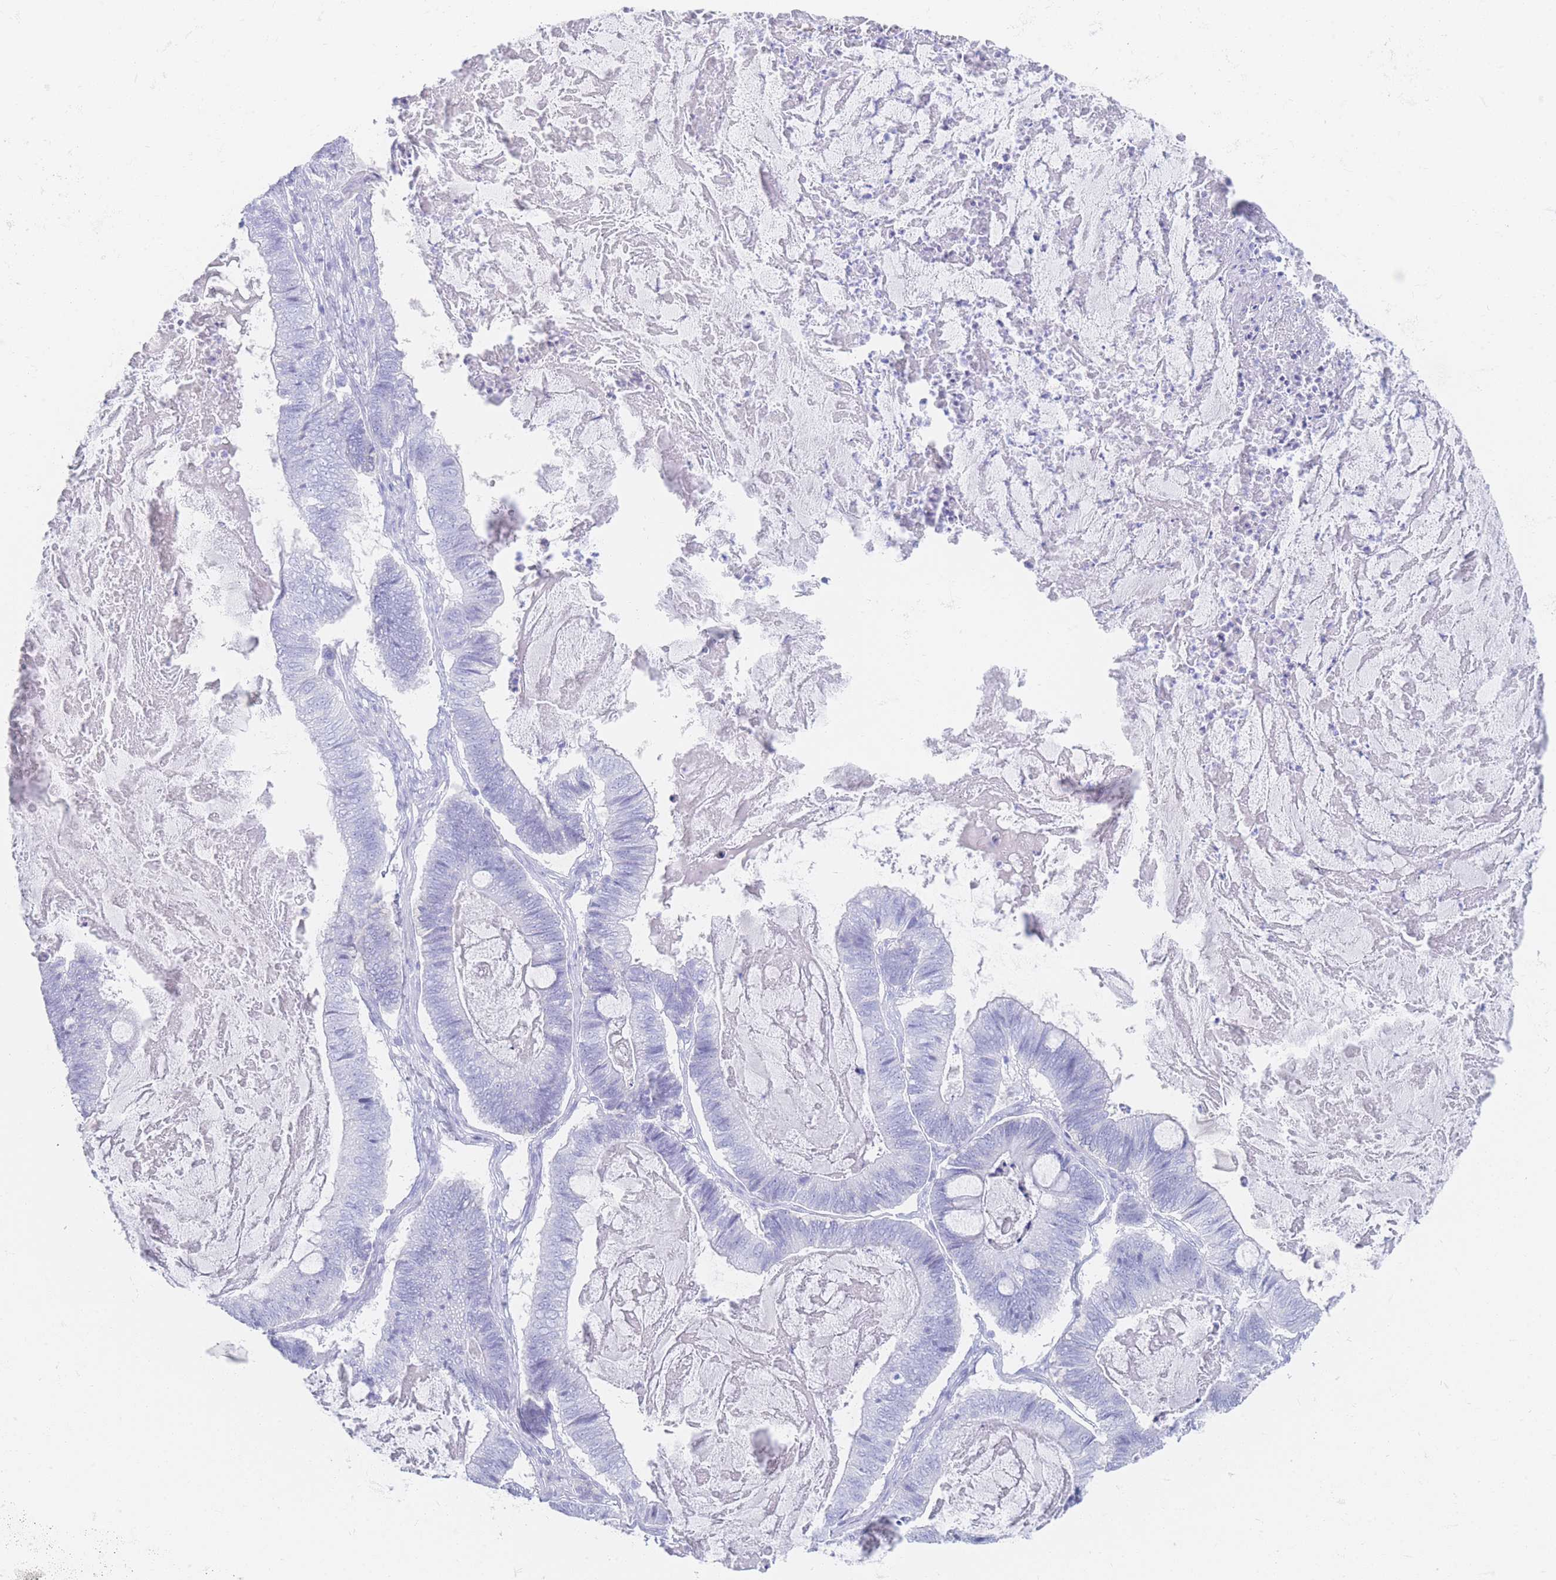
{"staining": {"intensity": "negative", "quantity": "none", "location": "none"}, "tissue": "ovarian cancer", "cell_type": "Tumor cells", "image_type": "cancer", "snomed": [{"axis": "morphology", "description": "Cystadenocarcinoma, mucinous, NOS"}, {"axis": "topography", "description": "Ovary"}], "caption": "The IHC image has no significant expression in tumor cells of ovarian cancer (mucinous cystadenocarcinoma) tissue. Brightfield microscopy of immunohistochemistry (IHC) stained with DAB (3,3'-diaminobenzidine) (brown) and hematoxylin (blue), captured at high magnification.", "gene": "LRRC37A", "patient": {"sex": "female", "age": 61}}